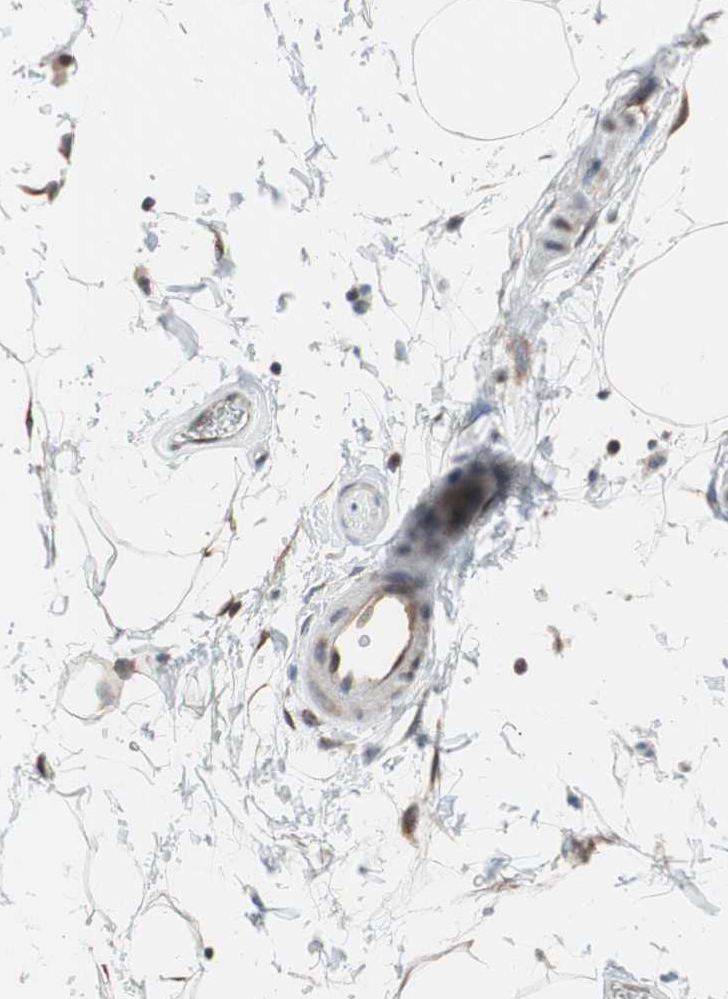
{"staining": {"intensity": "weak", "quantity": "<25%", "location": "cytoplasmic/membranous"}, "tissue": "adipose tissue", "cell_type": "Adipocytes", "image_type": "normal", "snomed": [{"axis": "morphology", "description": "Normal tissue, NOS"}, {"axis": "topography", "description": "Soft tissue"}], "caption": "Immunohistochemistry (IHC) micrograph of unremarkable adipose tissue: human adipose tissue stained with DAB (3,3'-diaminobenzidine) displays no significant protein staining in adipocytes.", "gene": "ZNF512B", "patient": {"sex": "male", "age": 72}}